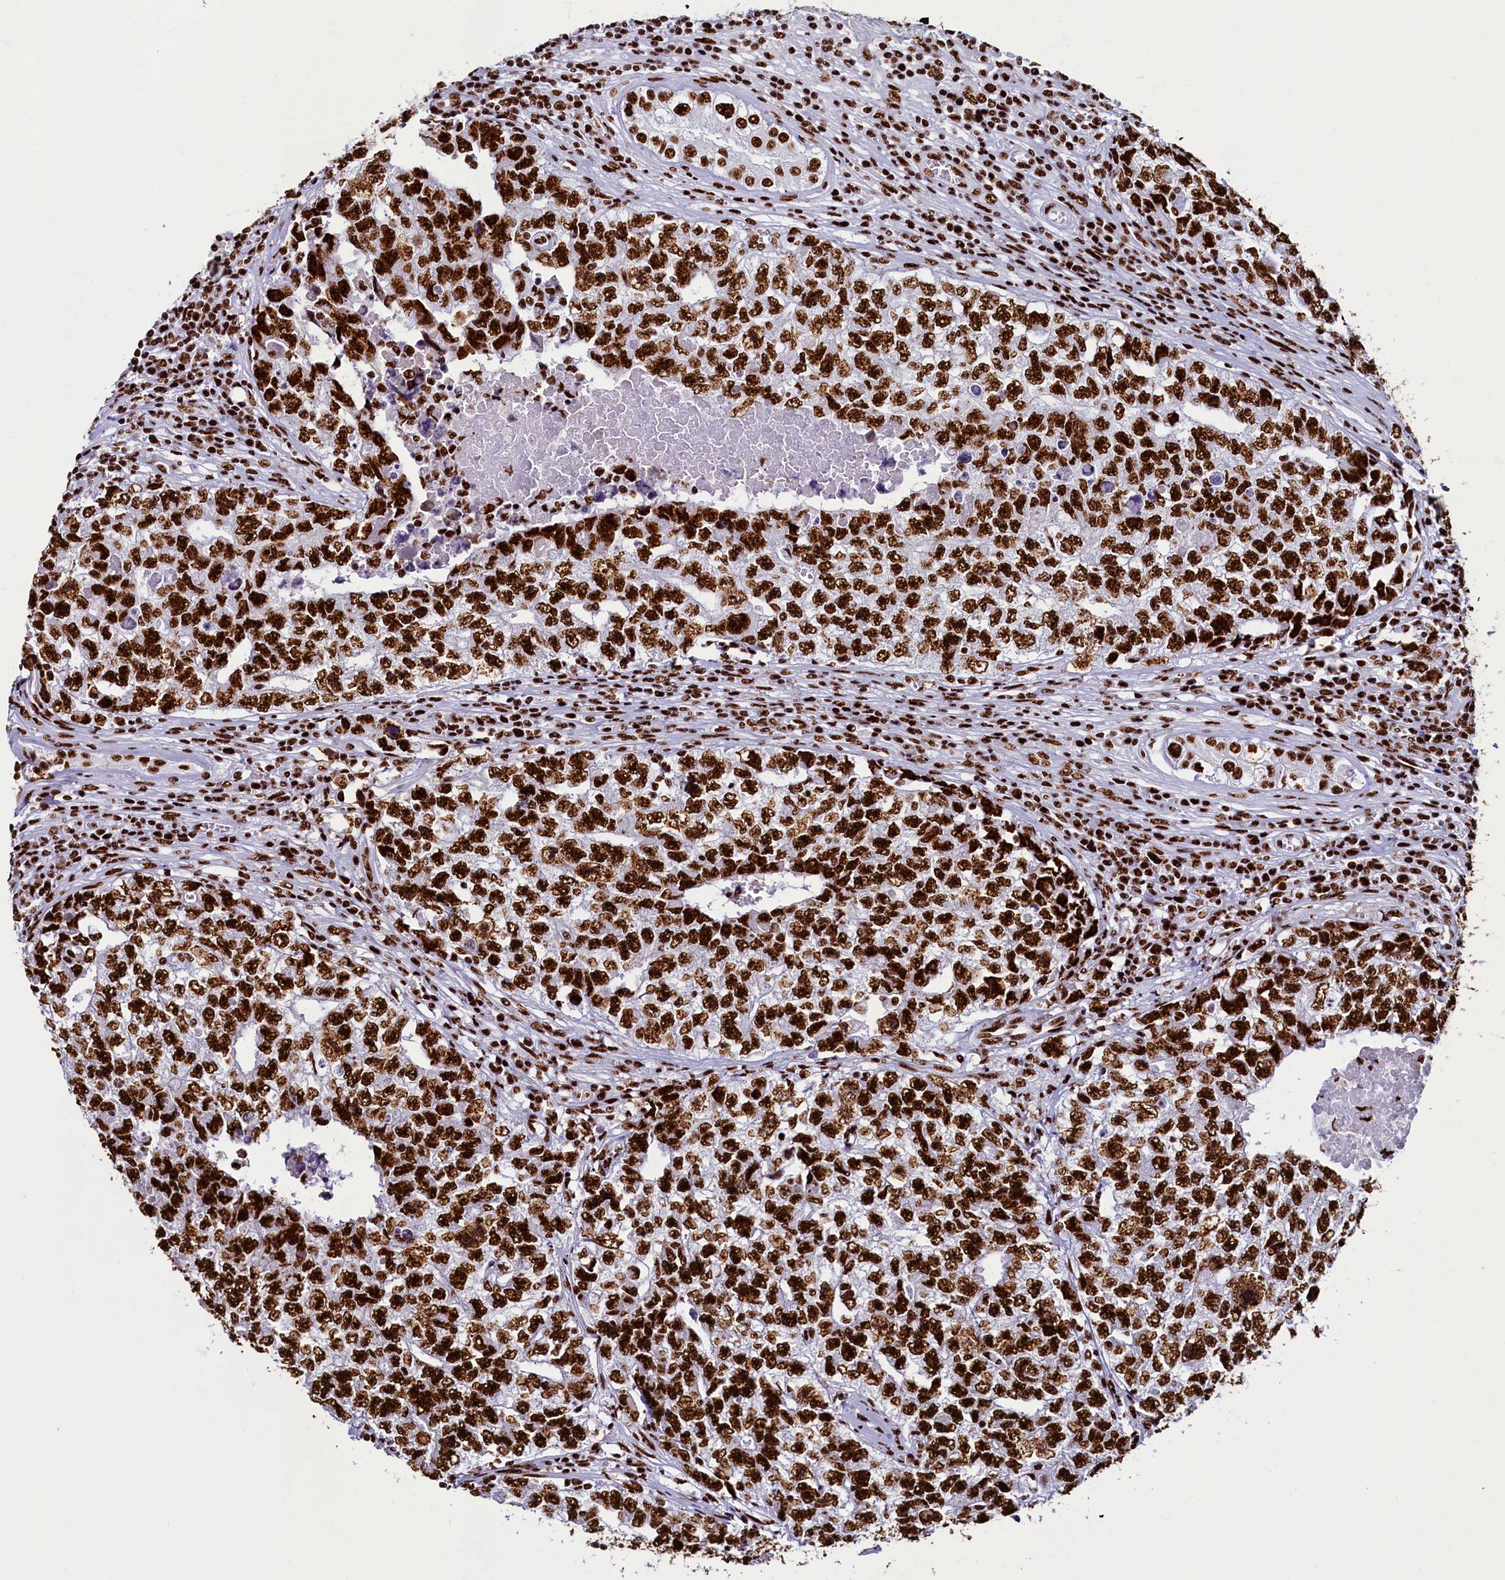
{"staining": {"intensity": "strong", "quantity": ">75%", "location": "nuclear"}, "tissue": "testis cancer", "cell_type": "Tumor cells", "image_type": "cancer", "snomed": [{"axis": "morphology", "description": "Carcinoma, Embryonal, NOS"}, {"axis": "topography", "description": "Testis"}], "caption": "Human testis cancer (embryonal carcinoma) stained for a protein (brown) exhibits strong nuclear positive staining in approximately >75% of tumor cells.", "gene": "SRRM2", "patient": {"sex": "male", "age": 17}}